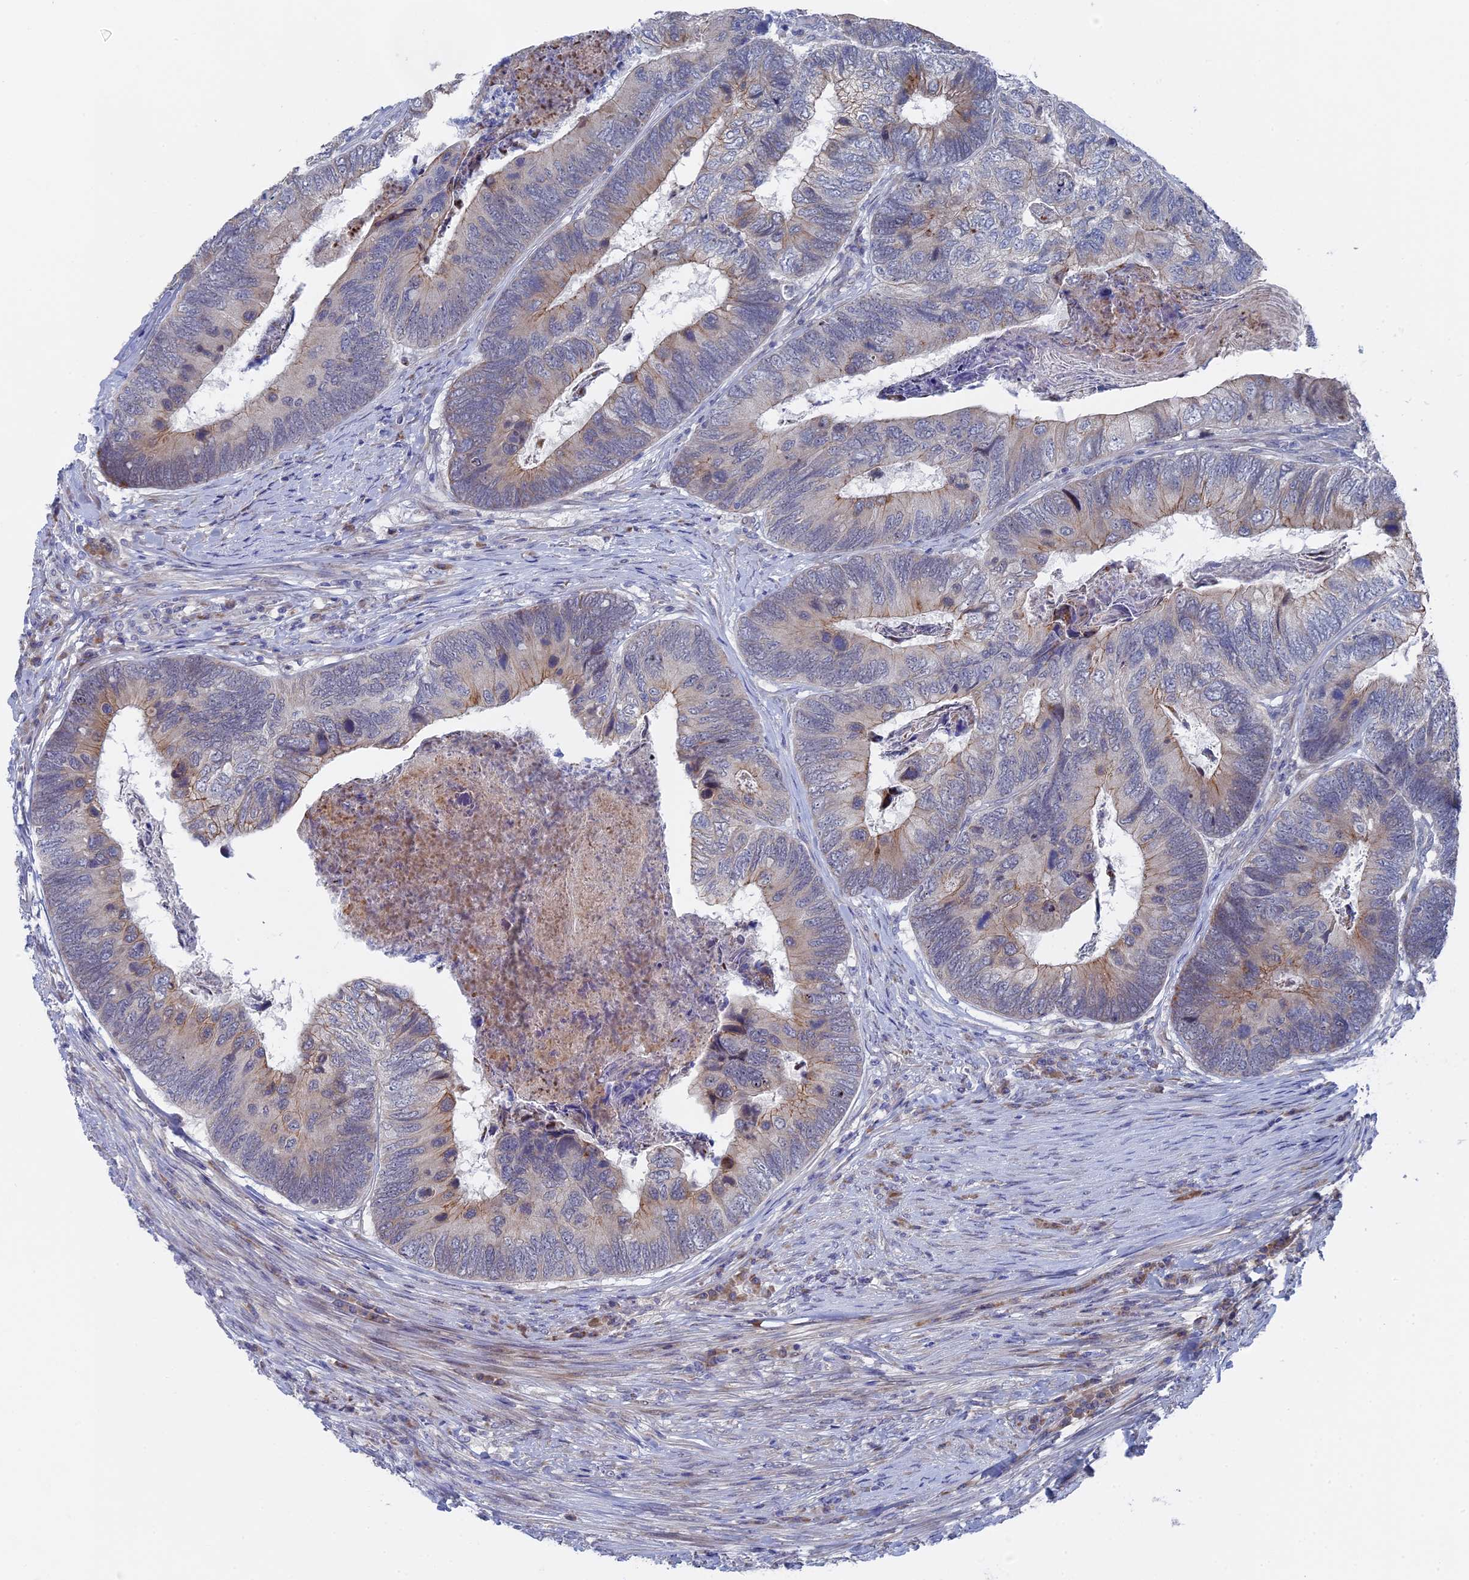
{"staining": {"intensity": "moderate", "quantity": "<25%", "location": "cytoplasmic/membranous"}, "tissue": "colorectal cancer", "cell_type": "Tumor cells", "image_type": "cancer", "snomed": [{"axis": "morphology", "description": "Adenocarcinoma, NOS"}, {"axis": "topography", "description": "Colon"}], "caption": "Immunohistochemistry photomicrograph of colorectal cancer (adenocarcinoma) stained for a protein (brown), which reveals low levels of moderate cytoplasmic/membranous positivity in about <25% of tumor cells.", "gene": "TMEM161A", "patient": {"sex": "female", "age": 67}}